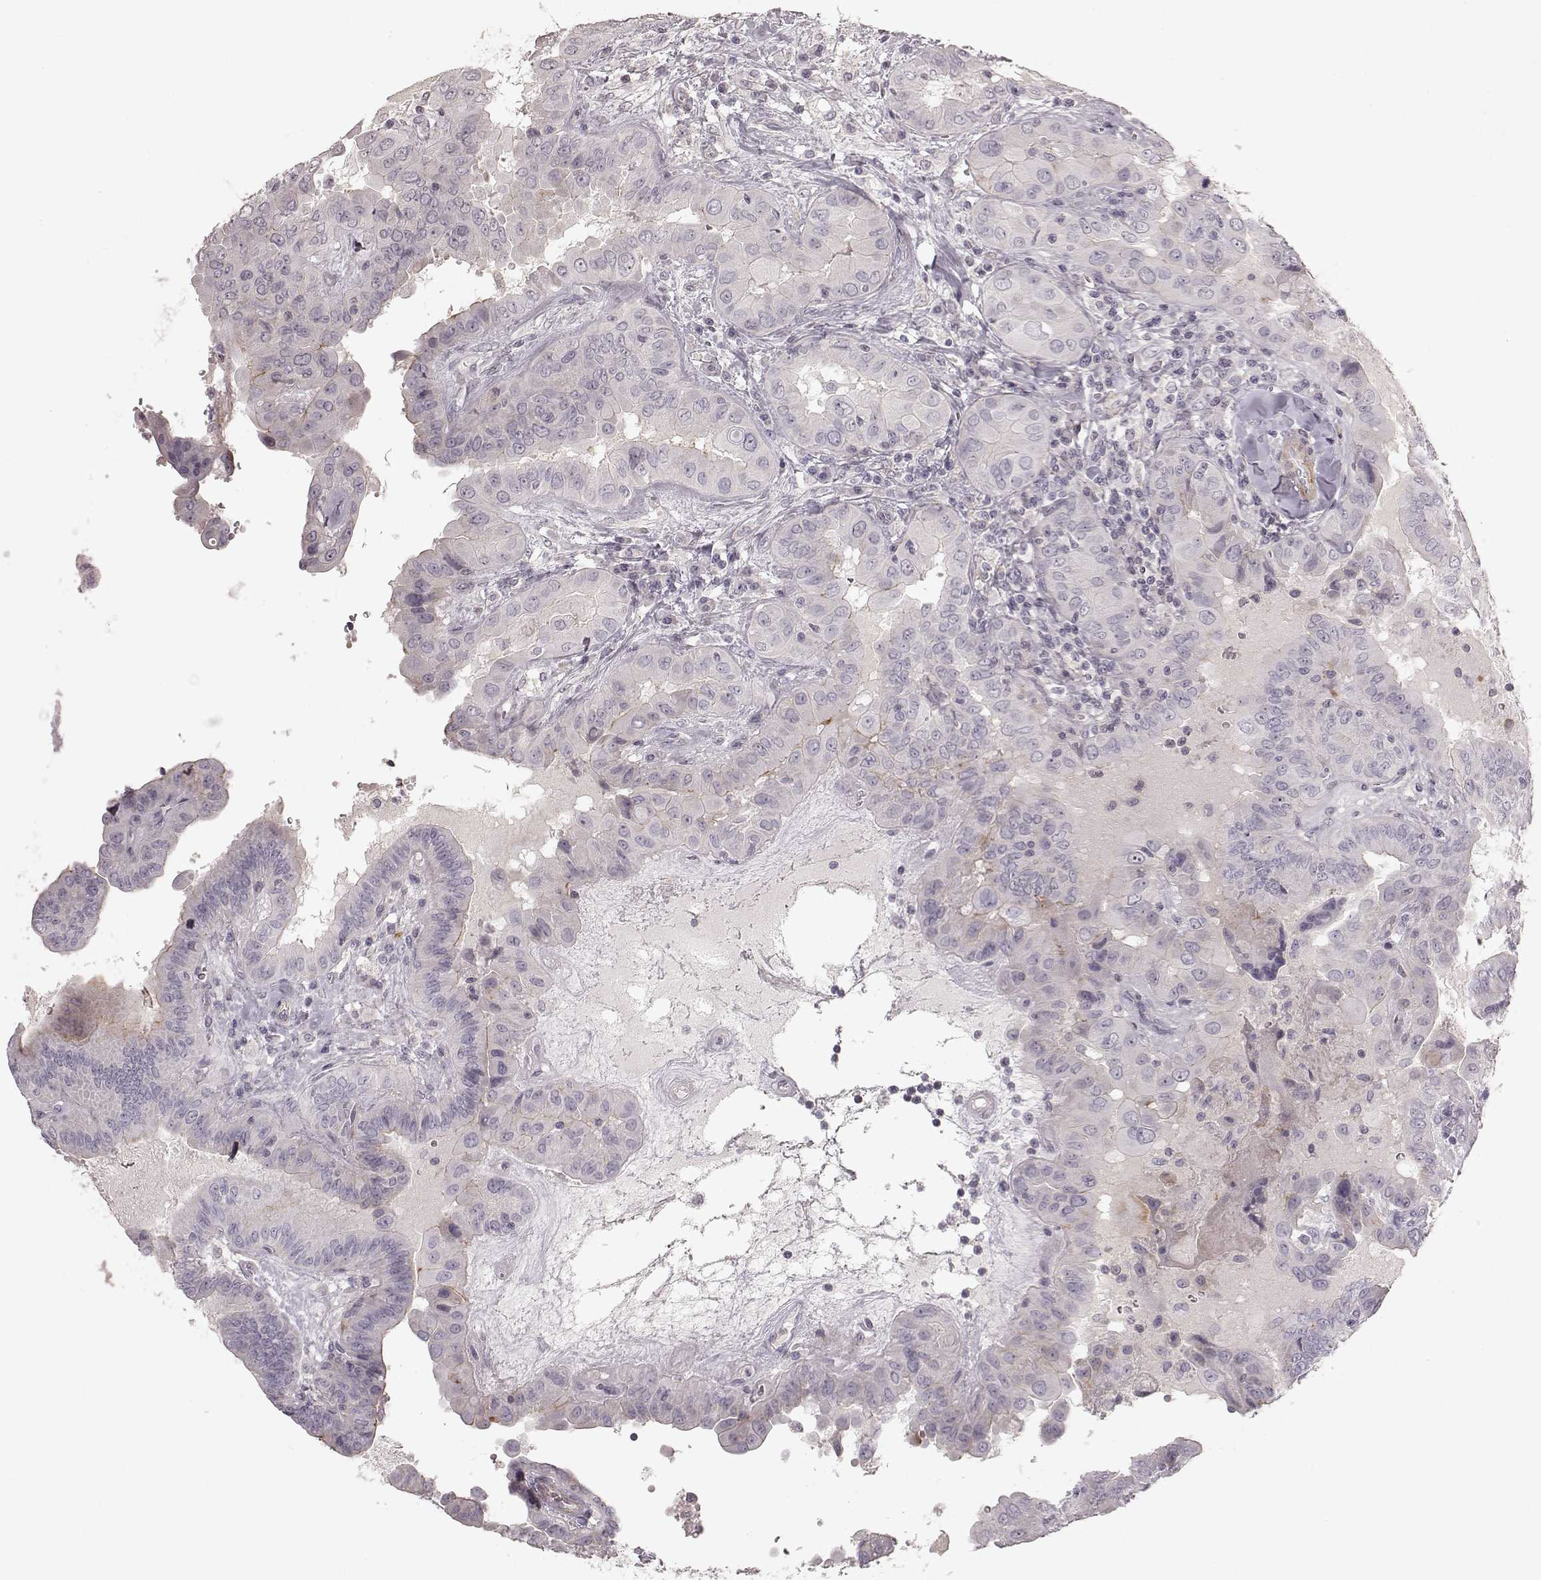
{"staining": {"intensity": "negative", "quantity": "none", "location": "none"}, "tissue": "thyroid cancer", "cell_type": "Tumor cells", "image_type": "cancer", "snomed": [{"axis": "morphology", "description": "Papillary adenocarcinoma, NOS"}, {"axis": "topography", "description": "Thyroid gland"}], "caption": "Immunohistochemistry histopathology image of thyroid papillary adenocarcinoma stained for a protein (brown), which displays no expression in tumor cells. Nuclei are stained in blue.", "gene": "PRLHR", "patient": {"sex": "female", "age": 37}}